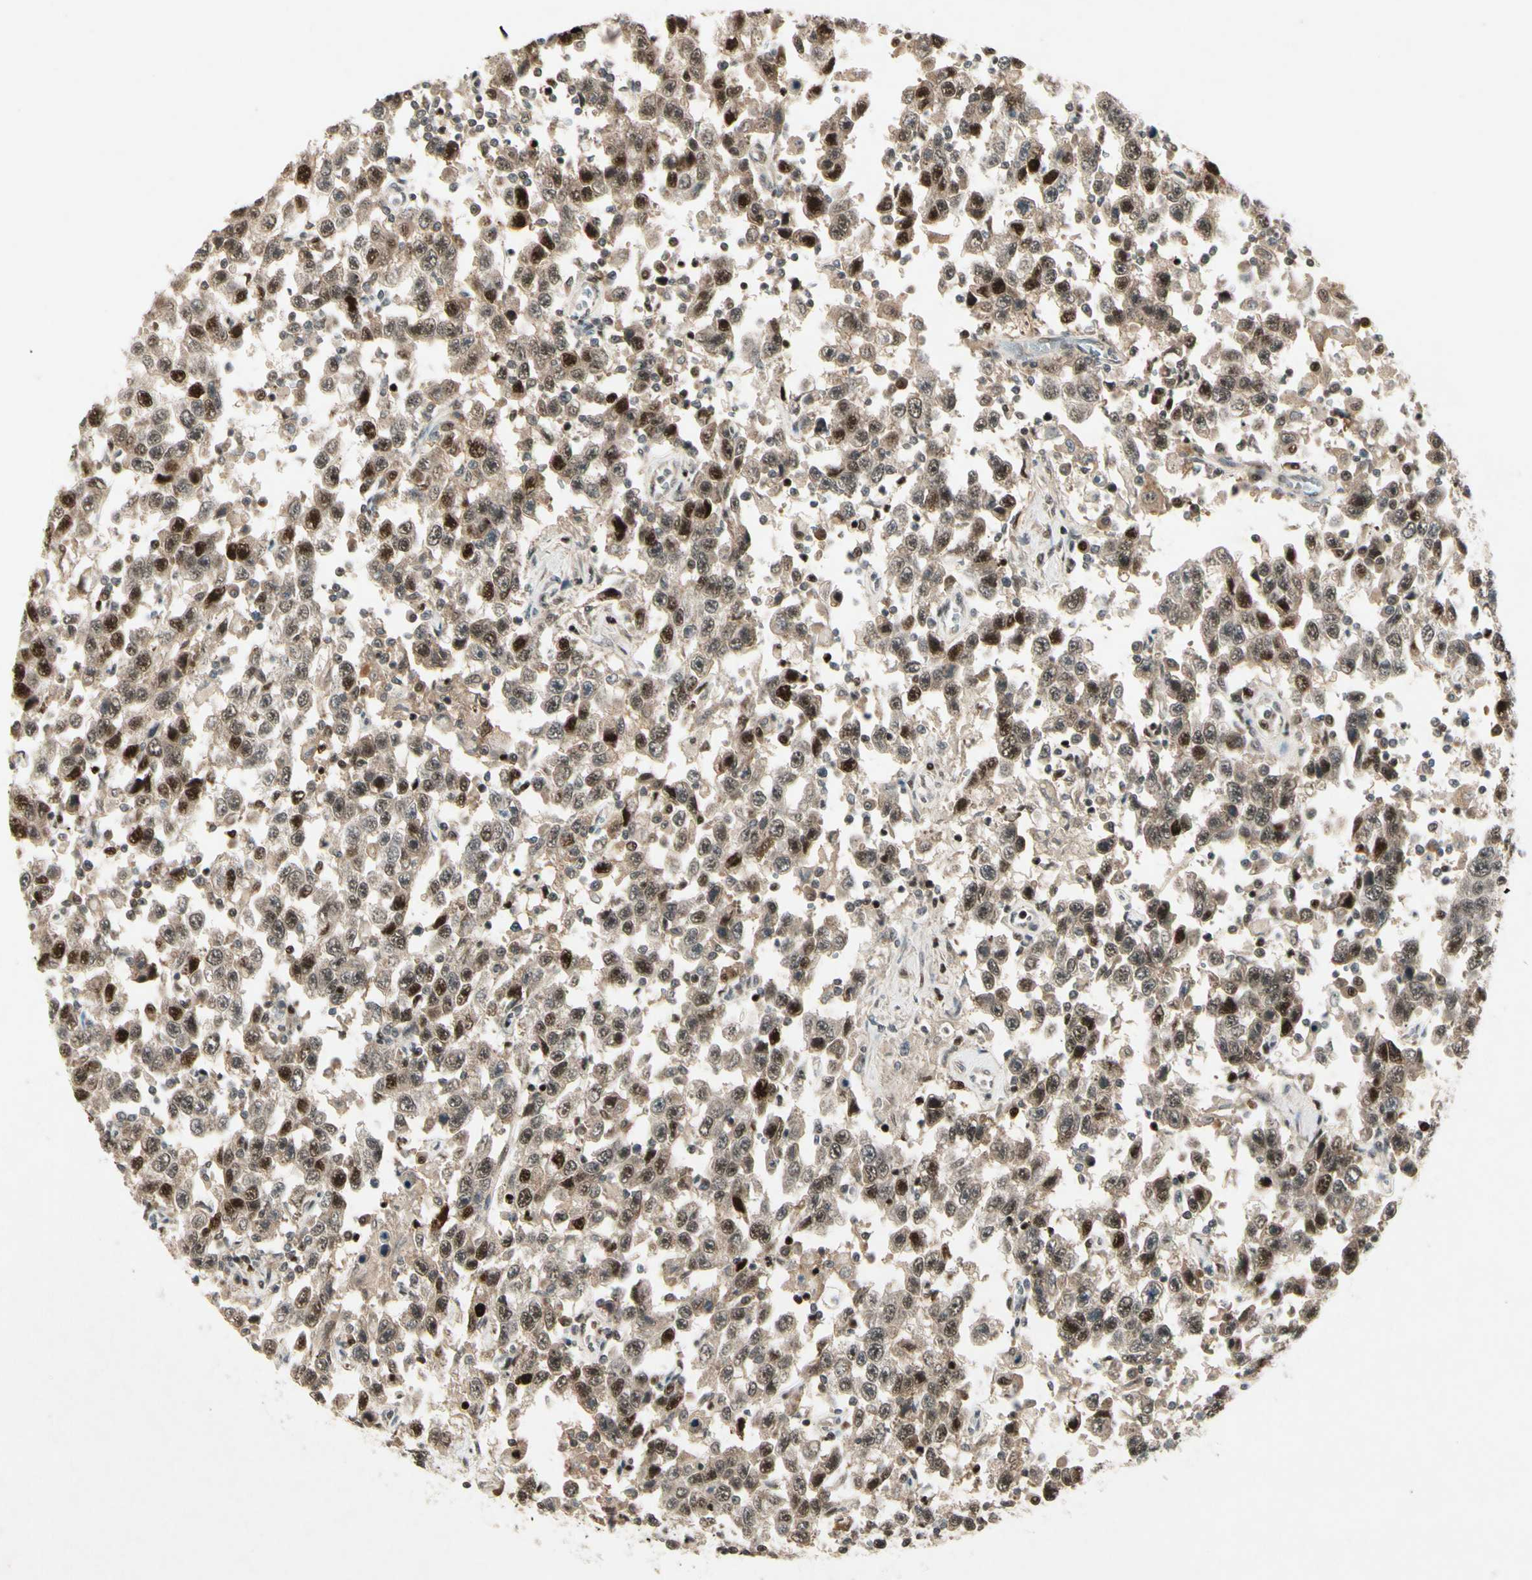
{"staining": {"intensity": "strong", "quantity": "25%-75%", "location": "nuclear"}, "tissue": "testis cancer", "cell_type": "Tumor cells", "image_type": "cancer", "snomed": [{"axis": "morphology", "description": "Seminoma, NOS"}, {"axis": "topography", "description": "Testis"}], "caption": "Human testis cancer (seminoma) stained with a protein marker shows strong staining in tumor cells.", "gene": "CDK11A", "patient": {"sex": "male", "age": 41}}